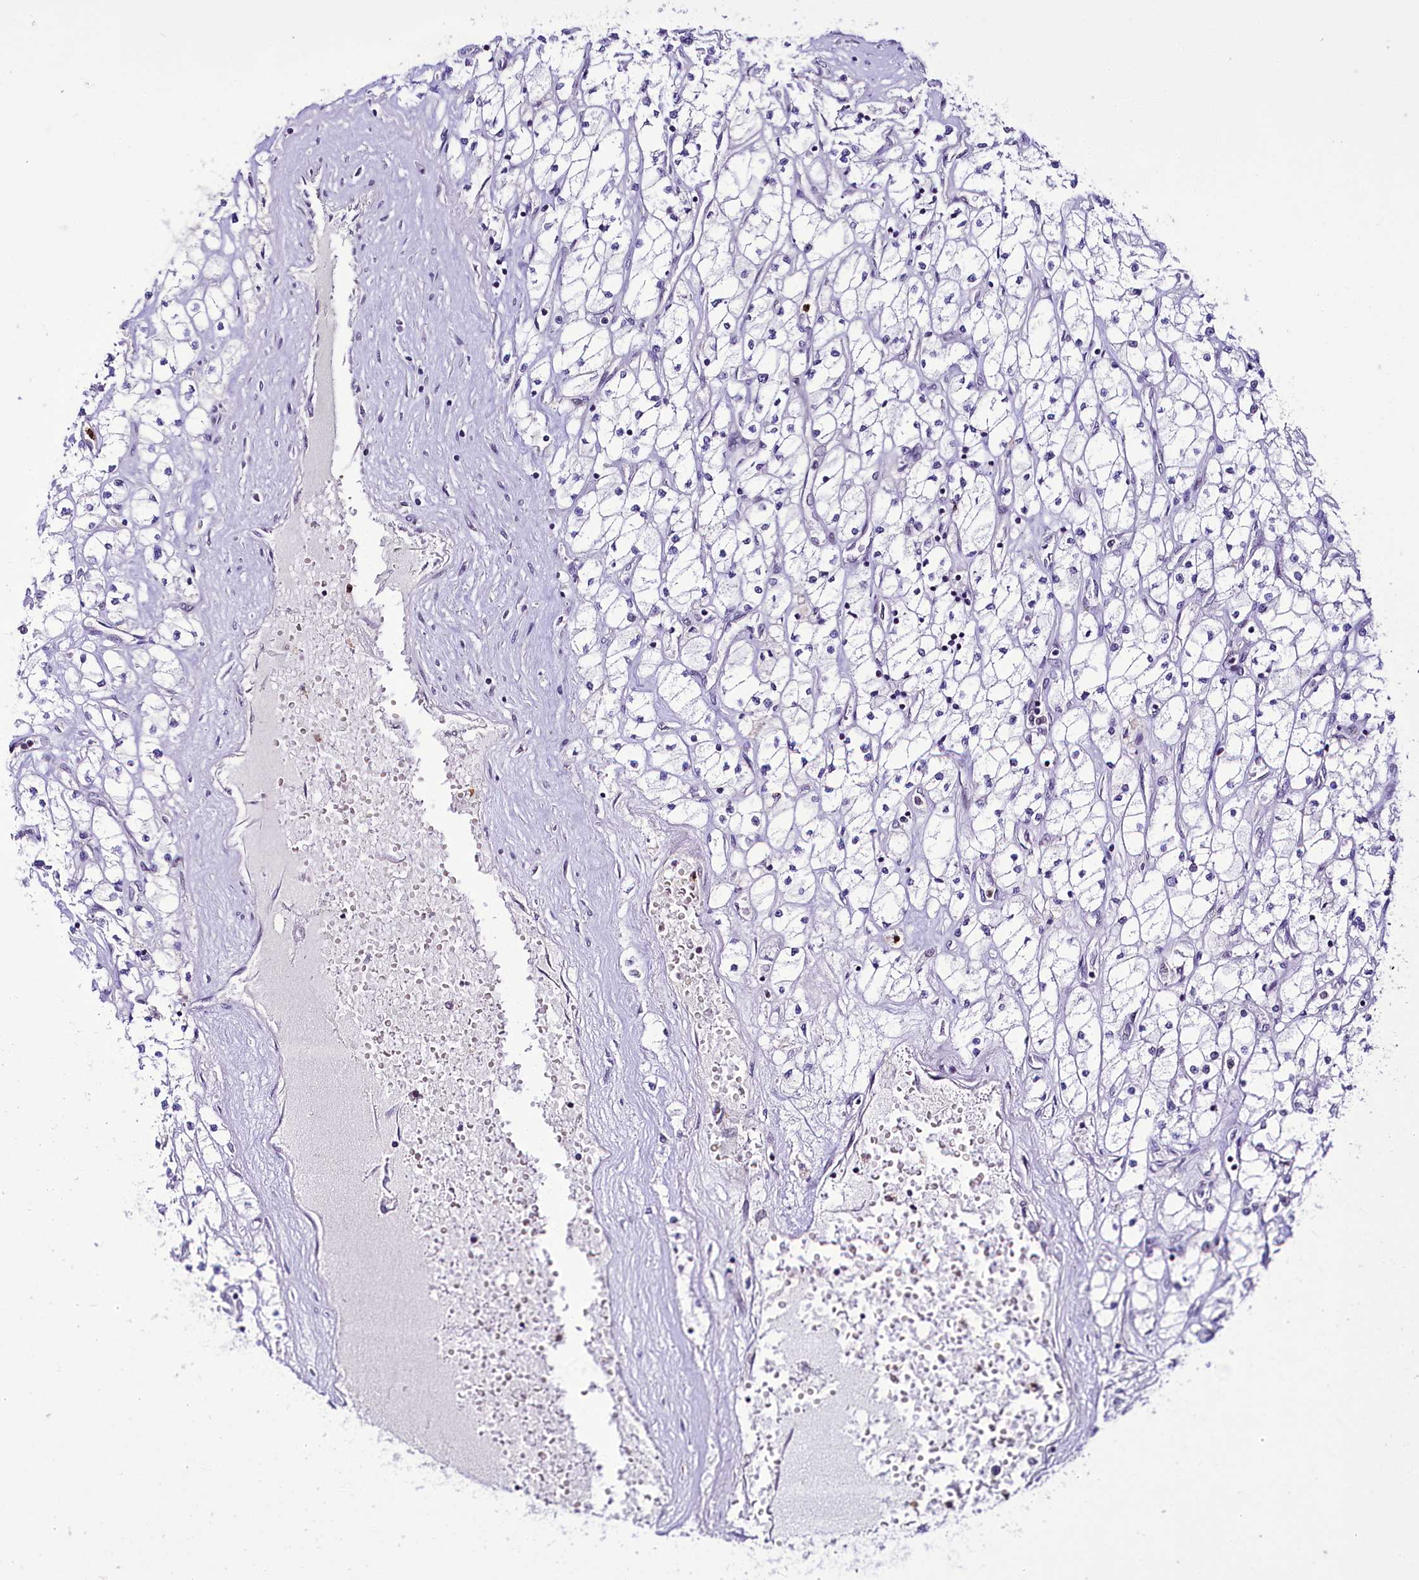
{"staining": {"intensity": "negative", "quantity": "none", "location": "none"}, "tissue": "renal cancer", "cell_type": "Tumor cells", "image_type": "cancer", "snomed": [{"axis": "morphology", "description": "Adenocarcinoma, NOS"}, {"axis": "topography", "description": "Kidney"}], "caption": "The immunohistochemistry (IHC) photomicrograph has no significant positivity in tumor cells of renal cancer (adenocarcinoma) tissue.", "gene": "SCAF11", "patient": {"sex": "male", "age": 80}}